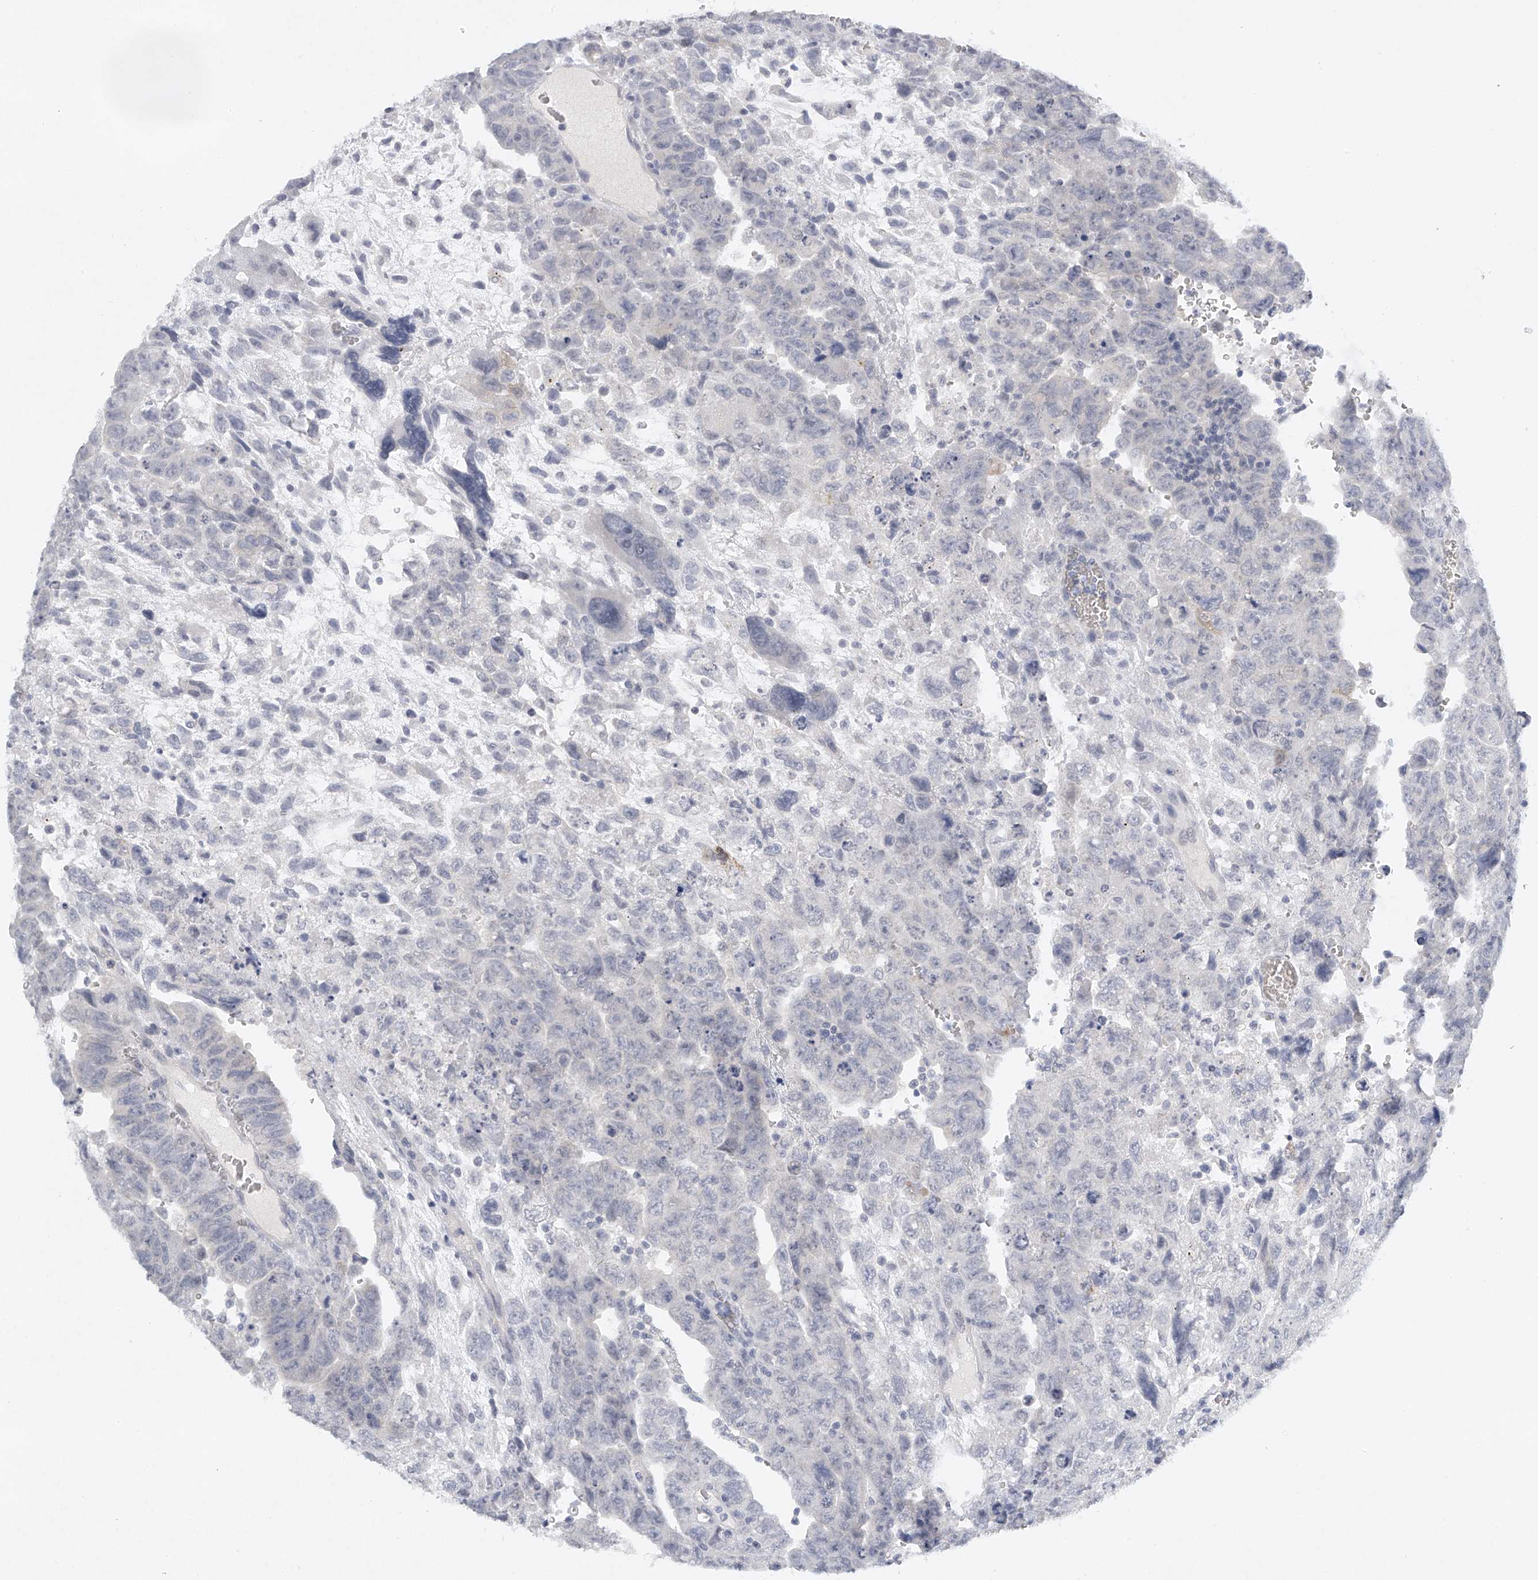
{"staining": {"intensity": "negative", "quantity": "none", "location": "none"}, "tissue": "testis cancer", "cell_type": "Tumor cells", "image_type": "cancer", "snomed": [{"axis": "morphology", "description": "Carcinoma, Embryonal, NOS"}, {"axis": "topography", "description": "Testis"}], "caption": "This is an immunohistochemistry (IHC) photomicrograph of human testis cancer (embryonal carcinoma). There is no staining in tumor cells.", "gene": "FAT2", "patient": {"sex": "male", "age": 28}}